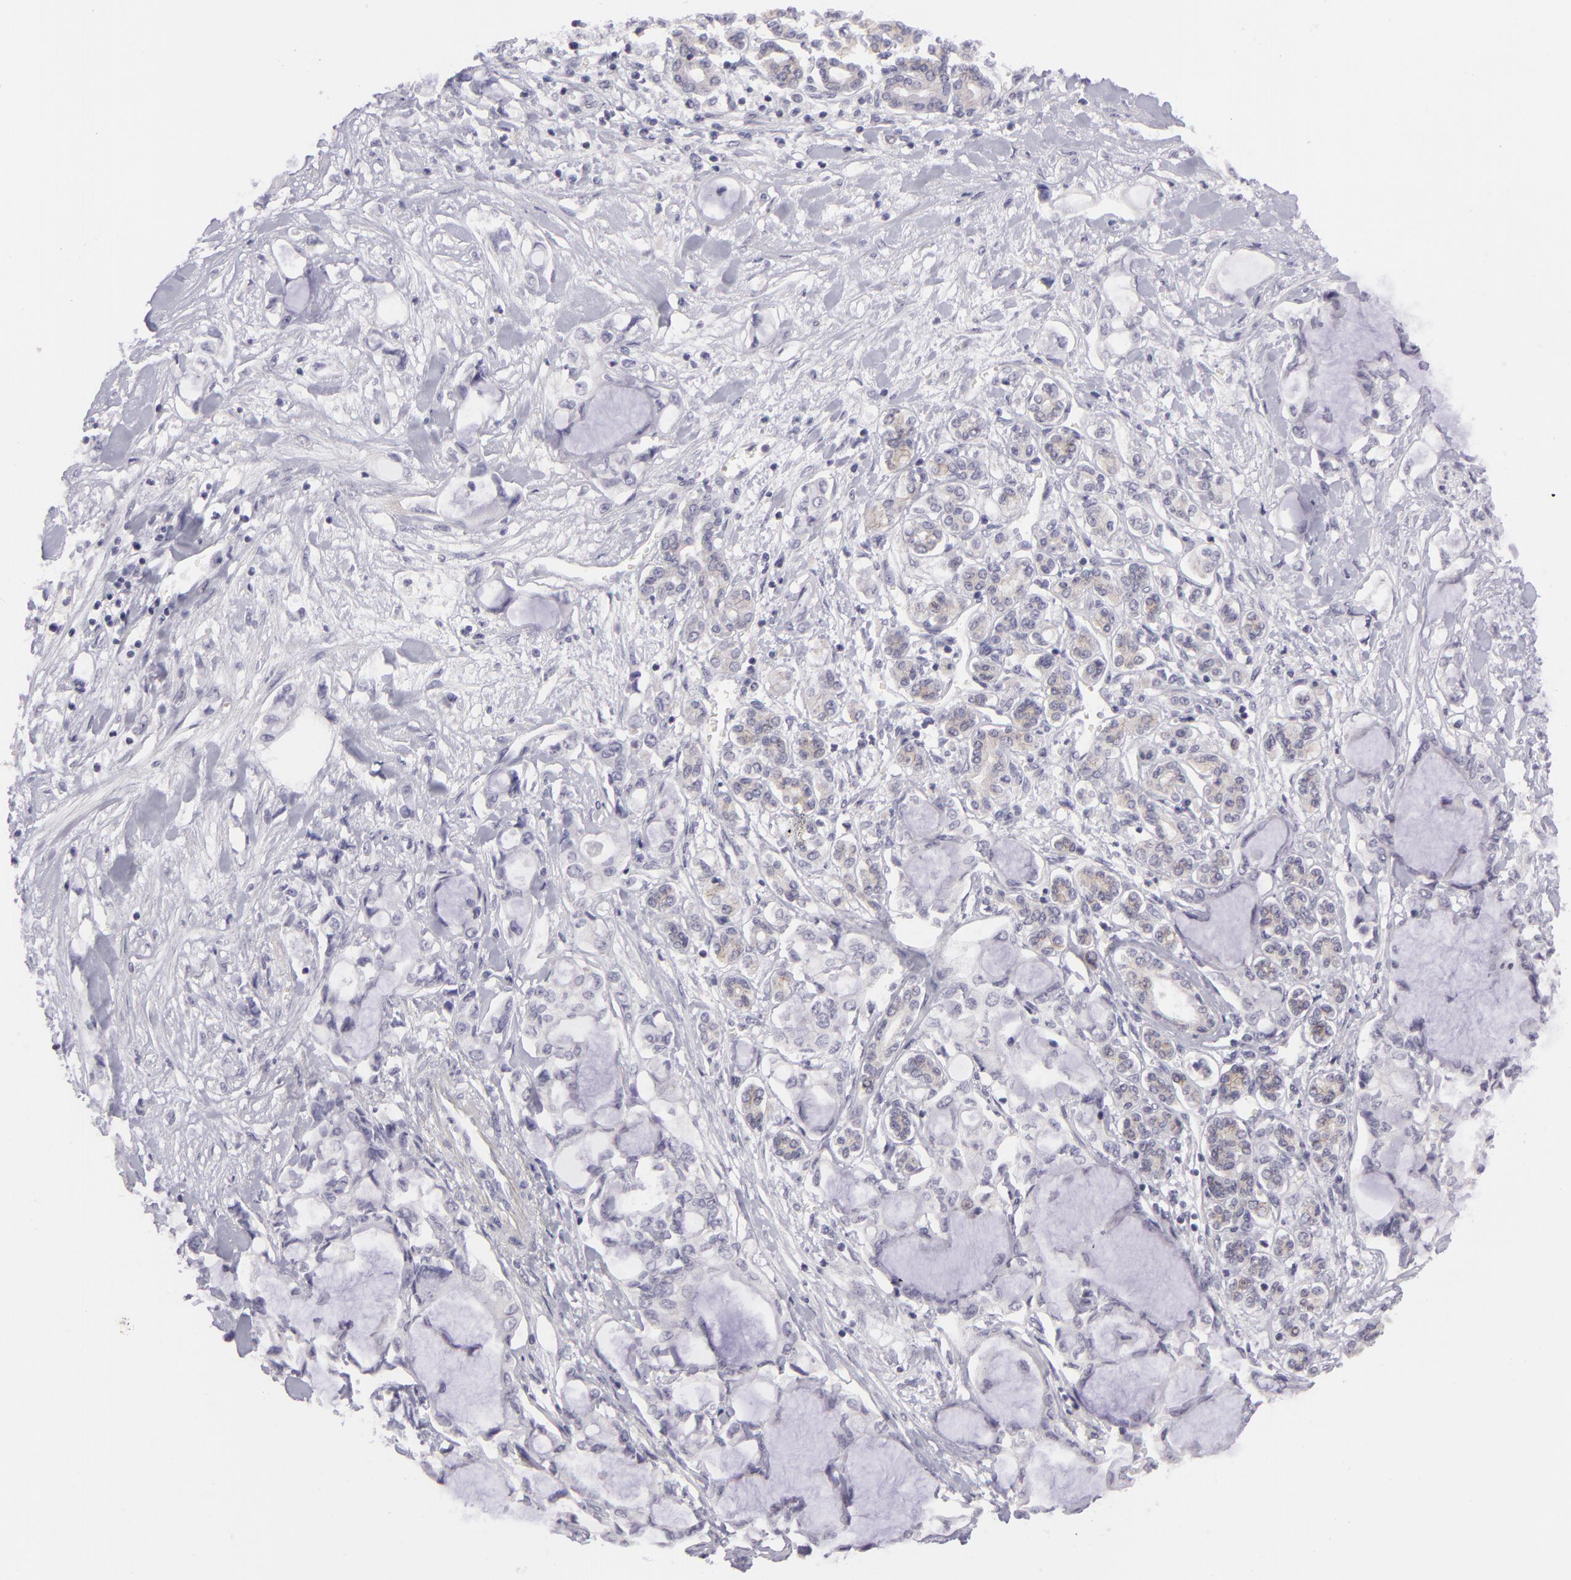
{"staining": {"intensity": "negative", "quantity": "none", "location": "none"}, "tissue": "pancreatic cancer", "cell_type": "Tumor cells", "image_type": "cancer", "snomed": [{"axis": "morphology", "description": "Adenocarcinoma, NOS"}, {"axis": "topography", "description": "Pancreas"}], "caption": "Human pancreatic adenocarcinoma stained for a protein using immunohistochemistry (IHC) demonstrates no positivity in tumor cells.", "gene": "CTNNB1", "patient": {"sex": "female", "age": 70}}